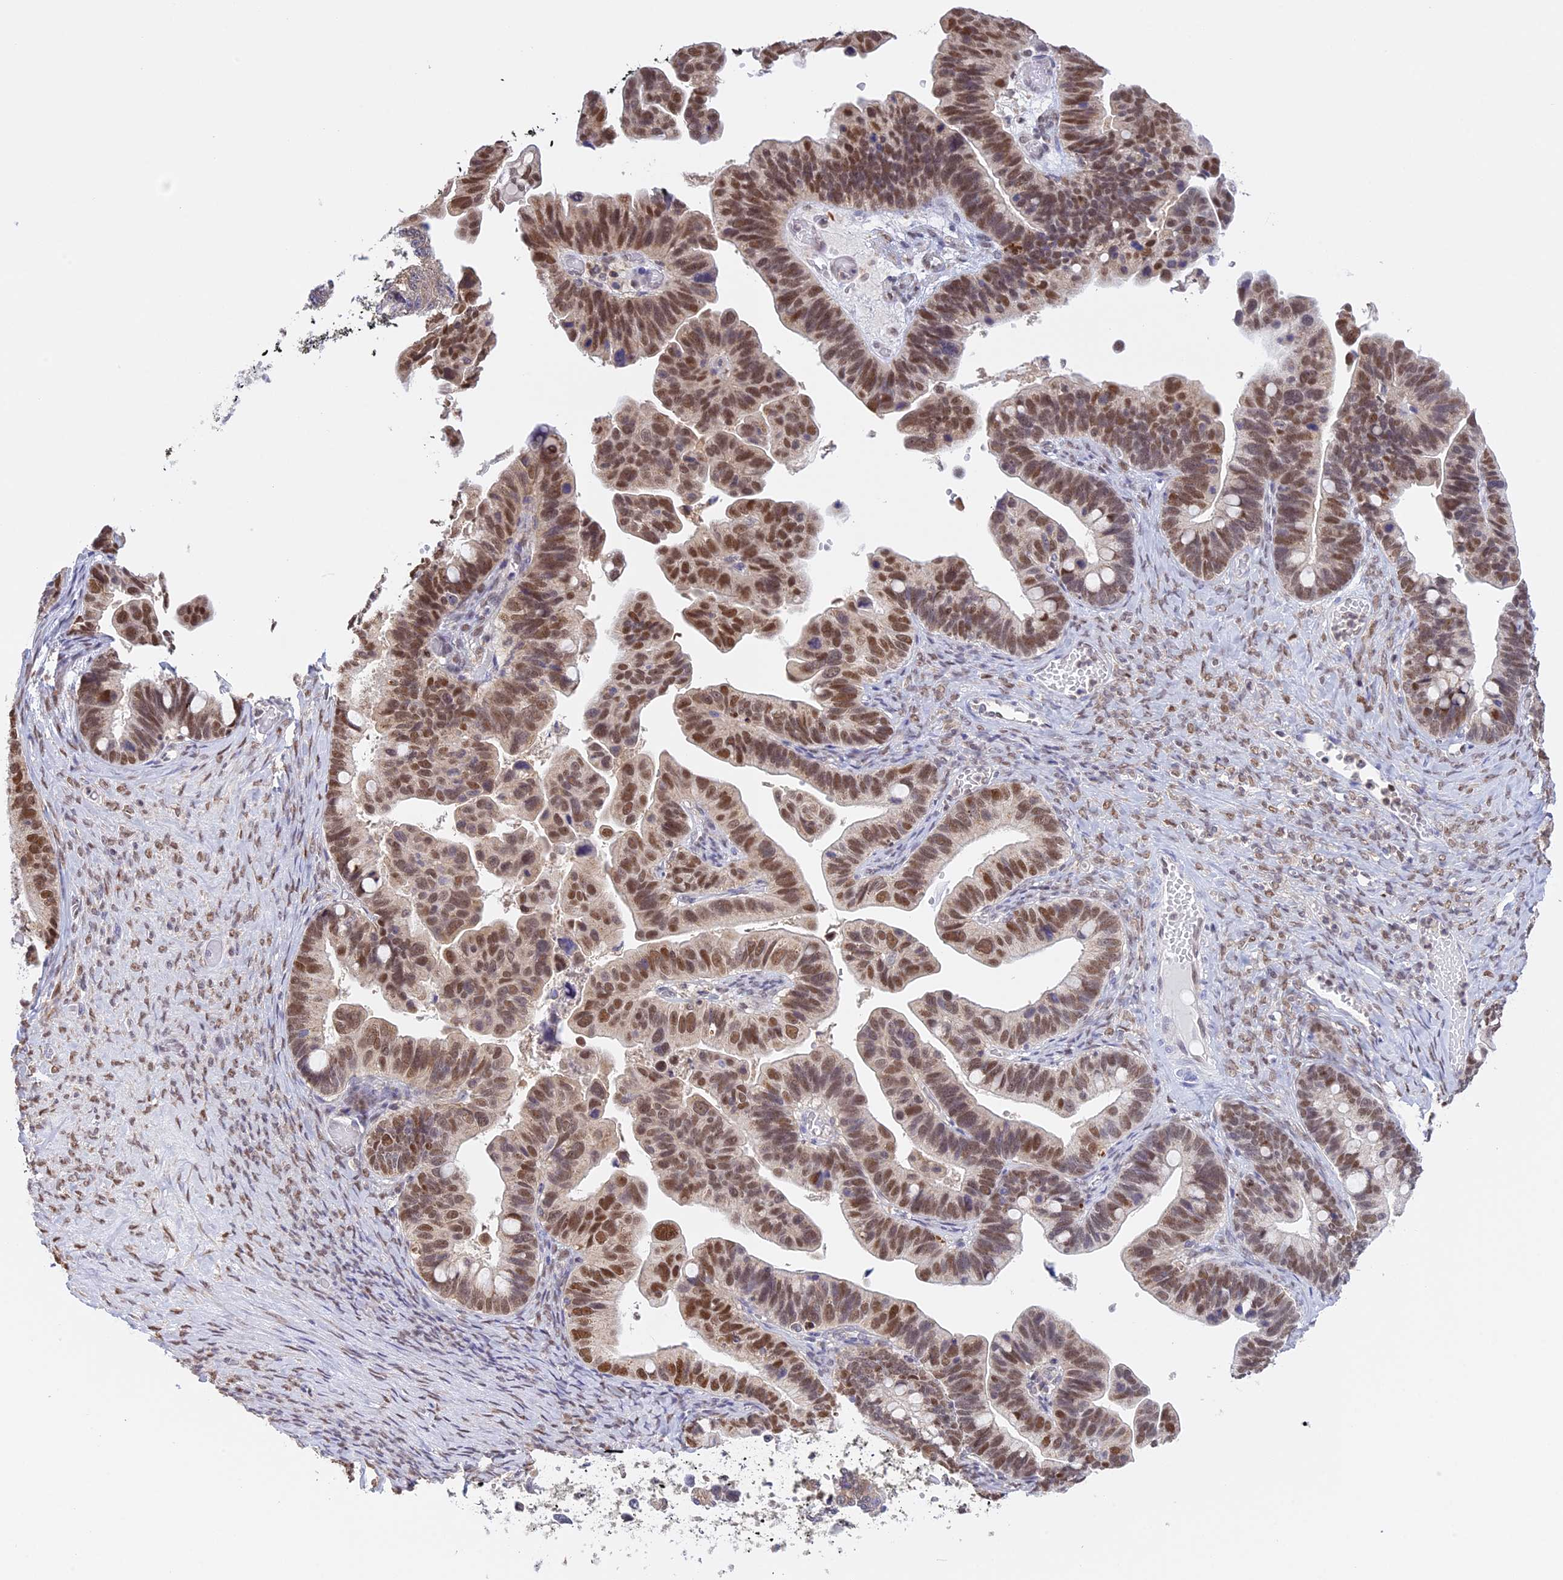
{"staining": {"intensity": "moderate", "quantity": ">75%", "location": "nuclear"}, "tissue": "ovarian cancer", "cell_type": "Tumor cells", "image_type": "cancer", "snomed": [{"axis": "morphology", "description": "Cystadenocarcinoma, serous, NOS"}, {"axis": "topography", "description": "Ovary"}], "caption": "Ovarian cancer (serous cystadenocarcinoma) stained with IHC exhibits moderate nuclear expression in about >75% of tumor cells.", "gene": "IZUMO2", "patient": {"sex": "female", "age": 56}}